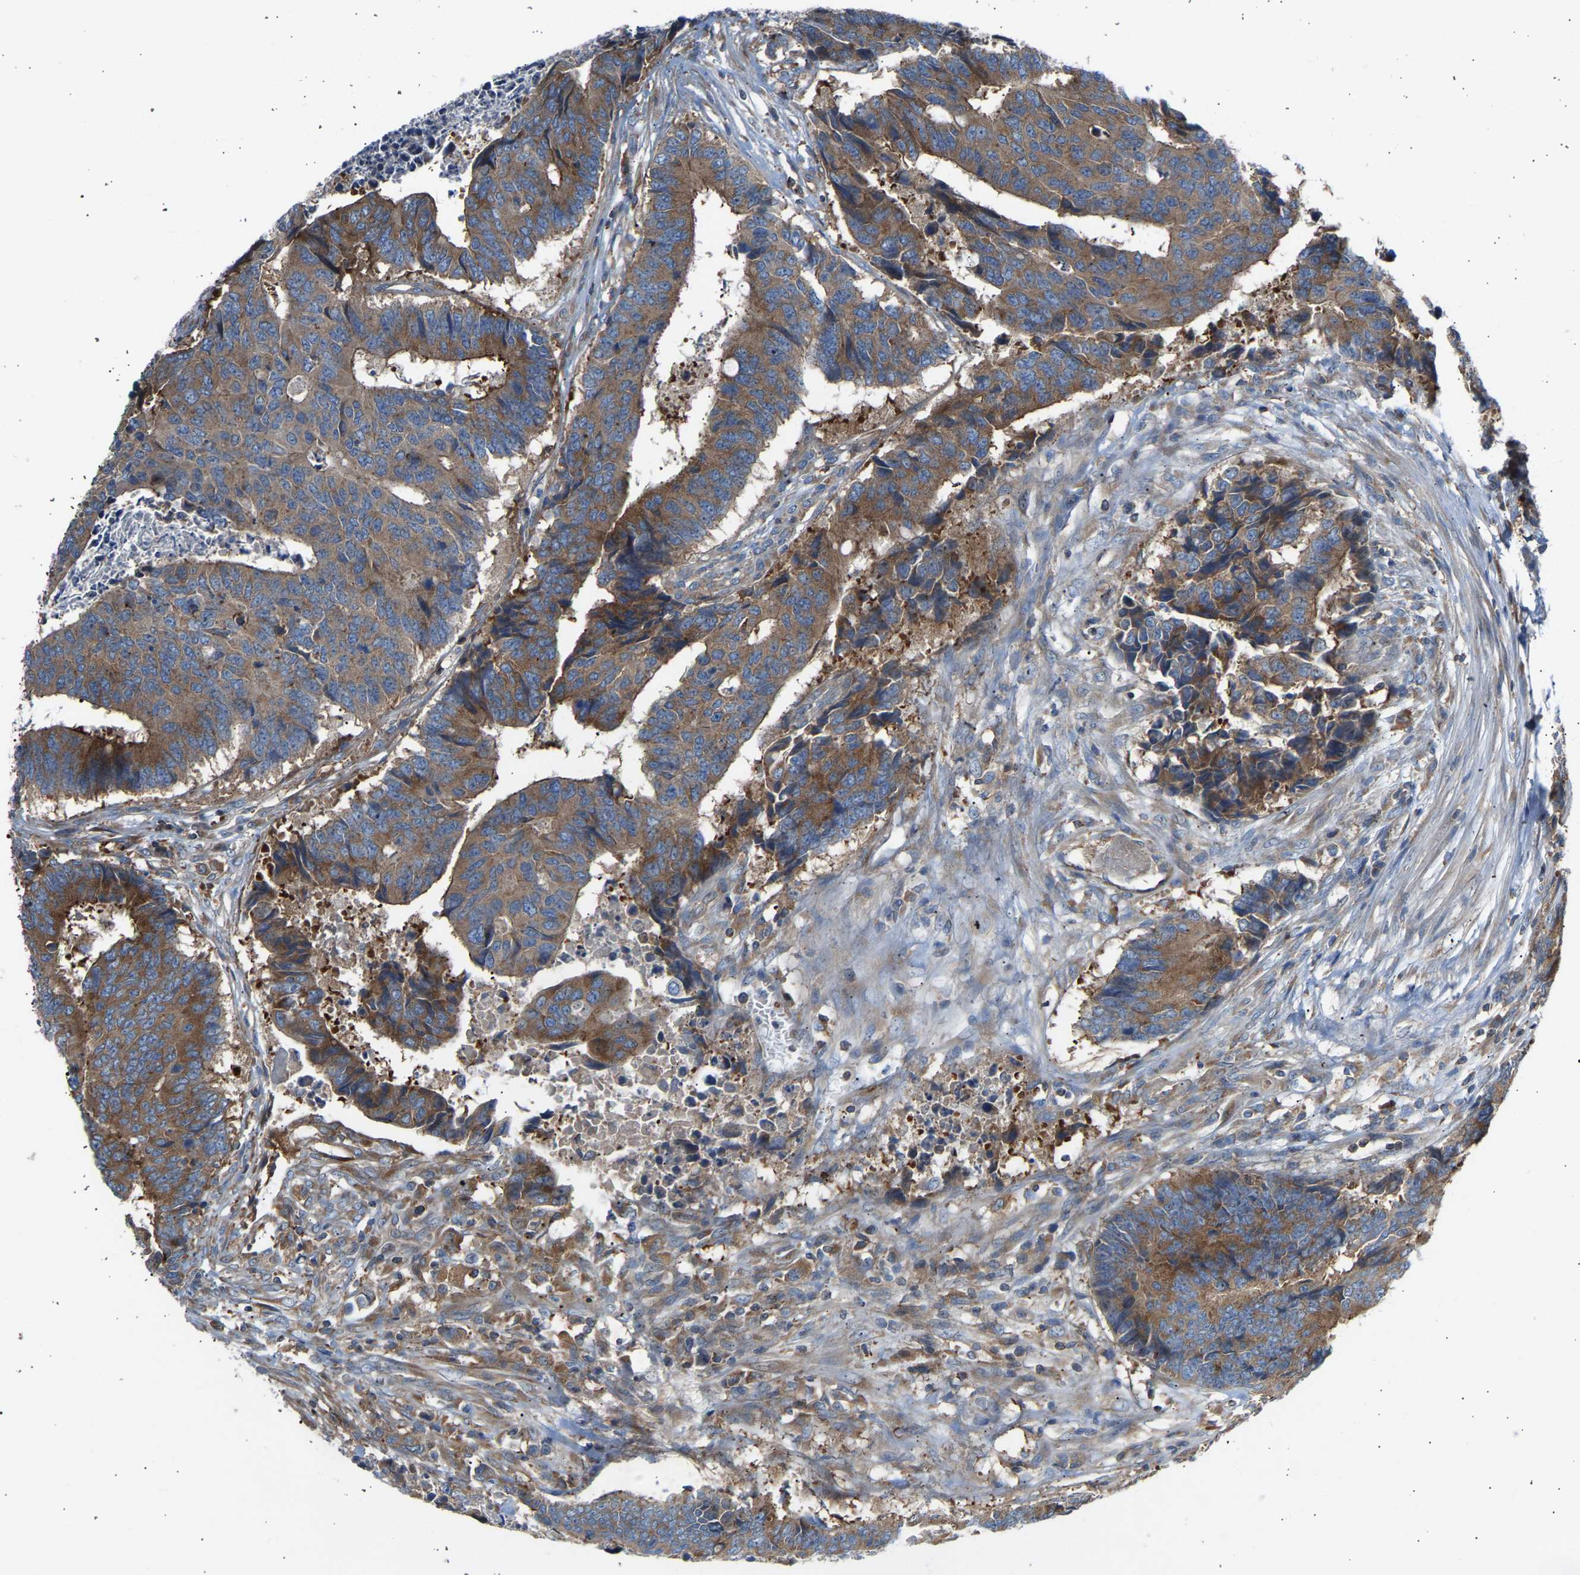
{"staining": {"intensity": "moderate", "quantity": ">75%", "location": "cytoplasmic/membranous"}, "tissue": "colorectal cancer", "cell_type": "Tumor cells", "image_type": "cancer", "snomed": [{"axis": "morphology", "description": "Adenocarcinoma, NOS"}, {"axis": "topography", "description": "Rectum"}], "caption": "The immunohistochemical stain highlights moderate cytoplasmic/membranous expression in tumor cells of colorectal cancer (adenocarcinoma) tissue. The staining was performed using DAB, with brown indicating positive protein expression. Nuclei are stained blue with hematoxylin.", "gene": "GCN1", "patient": {"sex": "male", "age": 84}}